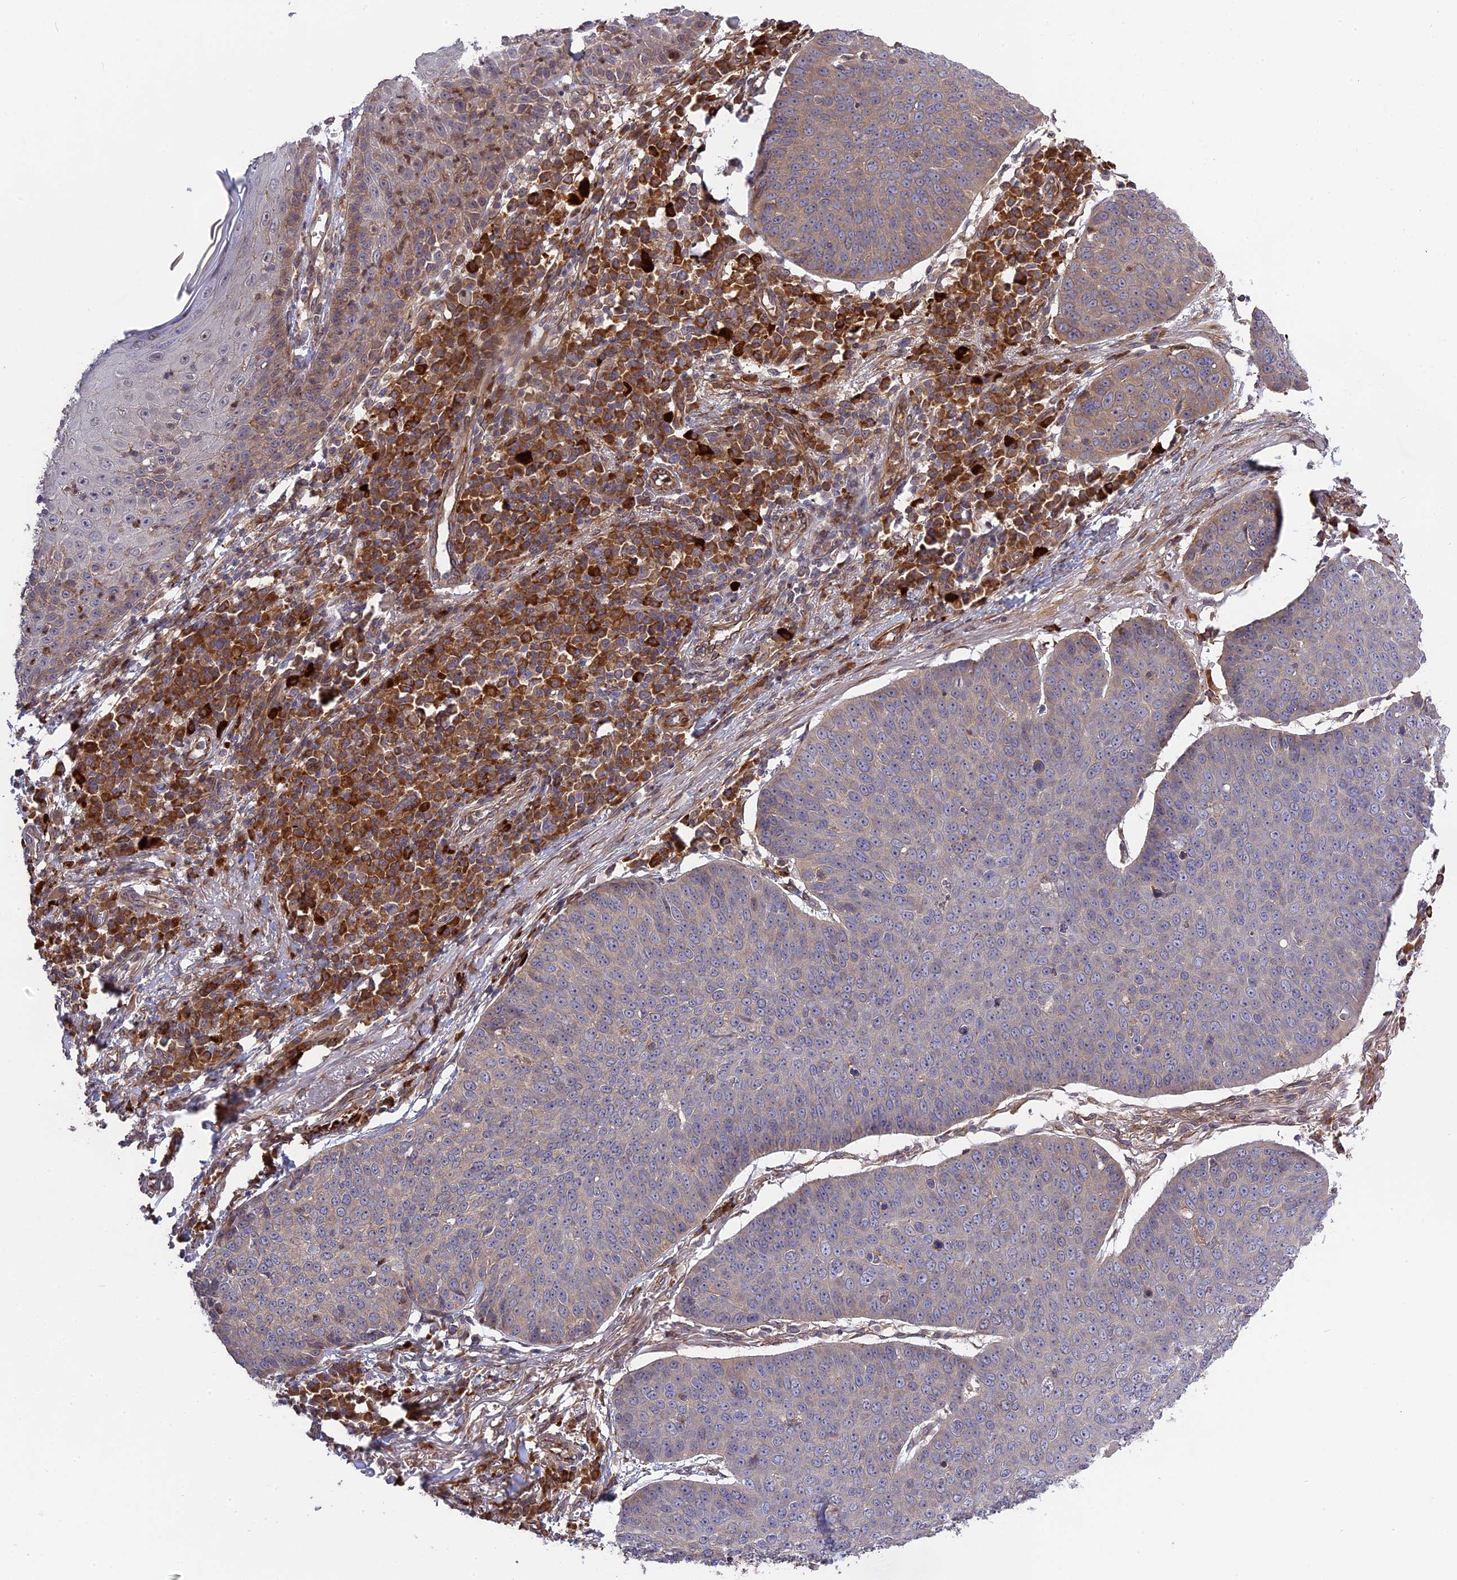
{"staining": {"intensity": "weak", "quantity": "<25%", "location": "cytoplasmic/membranous"}, "tissue": "skin cancer", "cell_type": "Tumor cells", "image_type": "cancer", "snomed": [{"axis": "morphology", "description": "Squamous cell carcinoma, NOS"}, {"axis": "topography", "description": "Skin"}], "caption": "The photomicrograph demonstrates no significant expression in tumor cells of skin cancer (squamous cell carcinoma).", "gene": "DDX60L", "patient": {"sex": "male", "age": 71}}